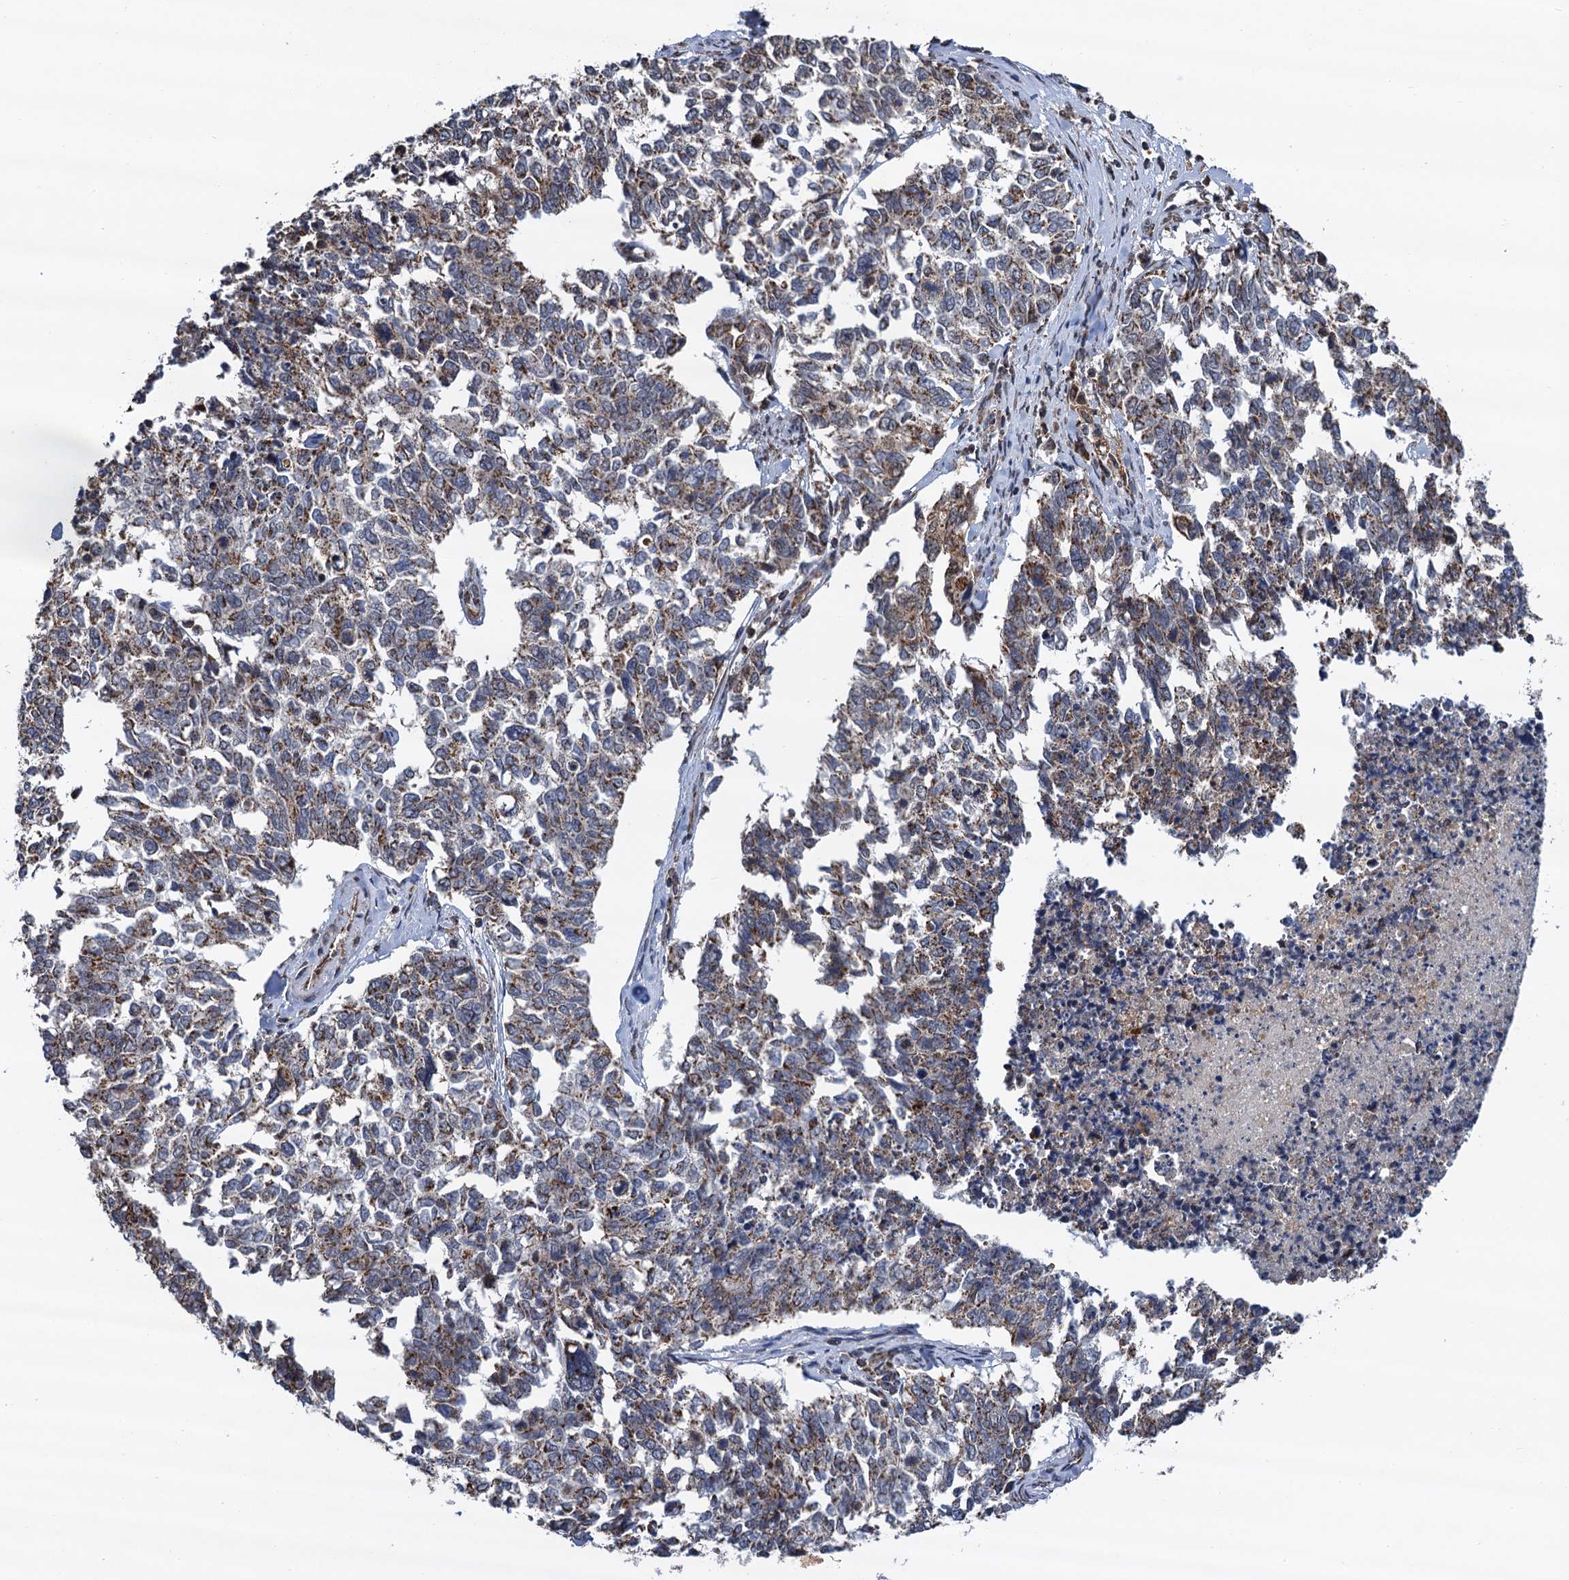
{"staining": {"intensity": "moderate", "quantity": "25%-75%", "location": "cytoplasmic/membranous"}, "tissue": "cervical cancer", "cell_type": "Tumor cells", "image_type": "cancer", "snomed": [{"axis": "morphology", "description": "Squamous cell carcinoma, NOS"}, {"axis": "topography", "description": "Cervix"}], "caption": "This is an image of immunohistochemistry (IHC) staining of squamous cell carcinoma (cervical), which shows moderate positivity in the cytoplasmic/membranous of tumor cells.", "gene": "CMPK2", "patient": {"sex": "female", "age": 63}}